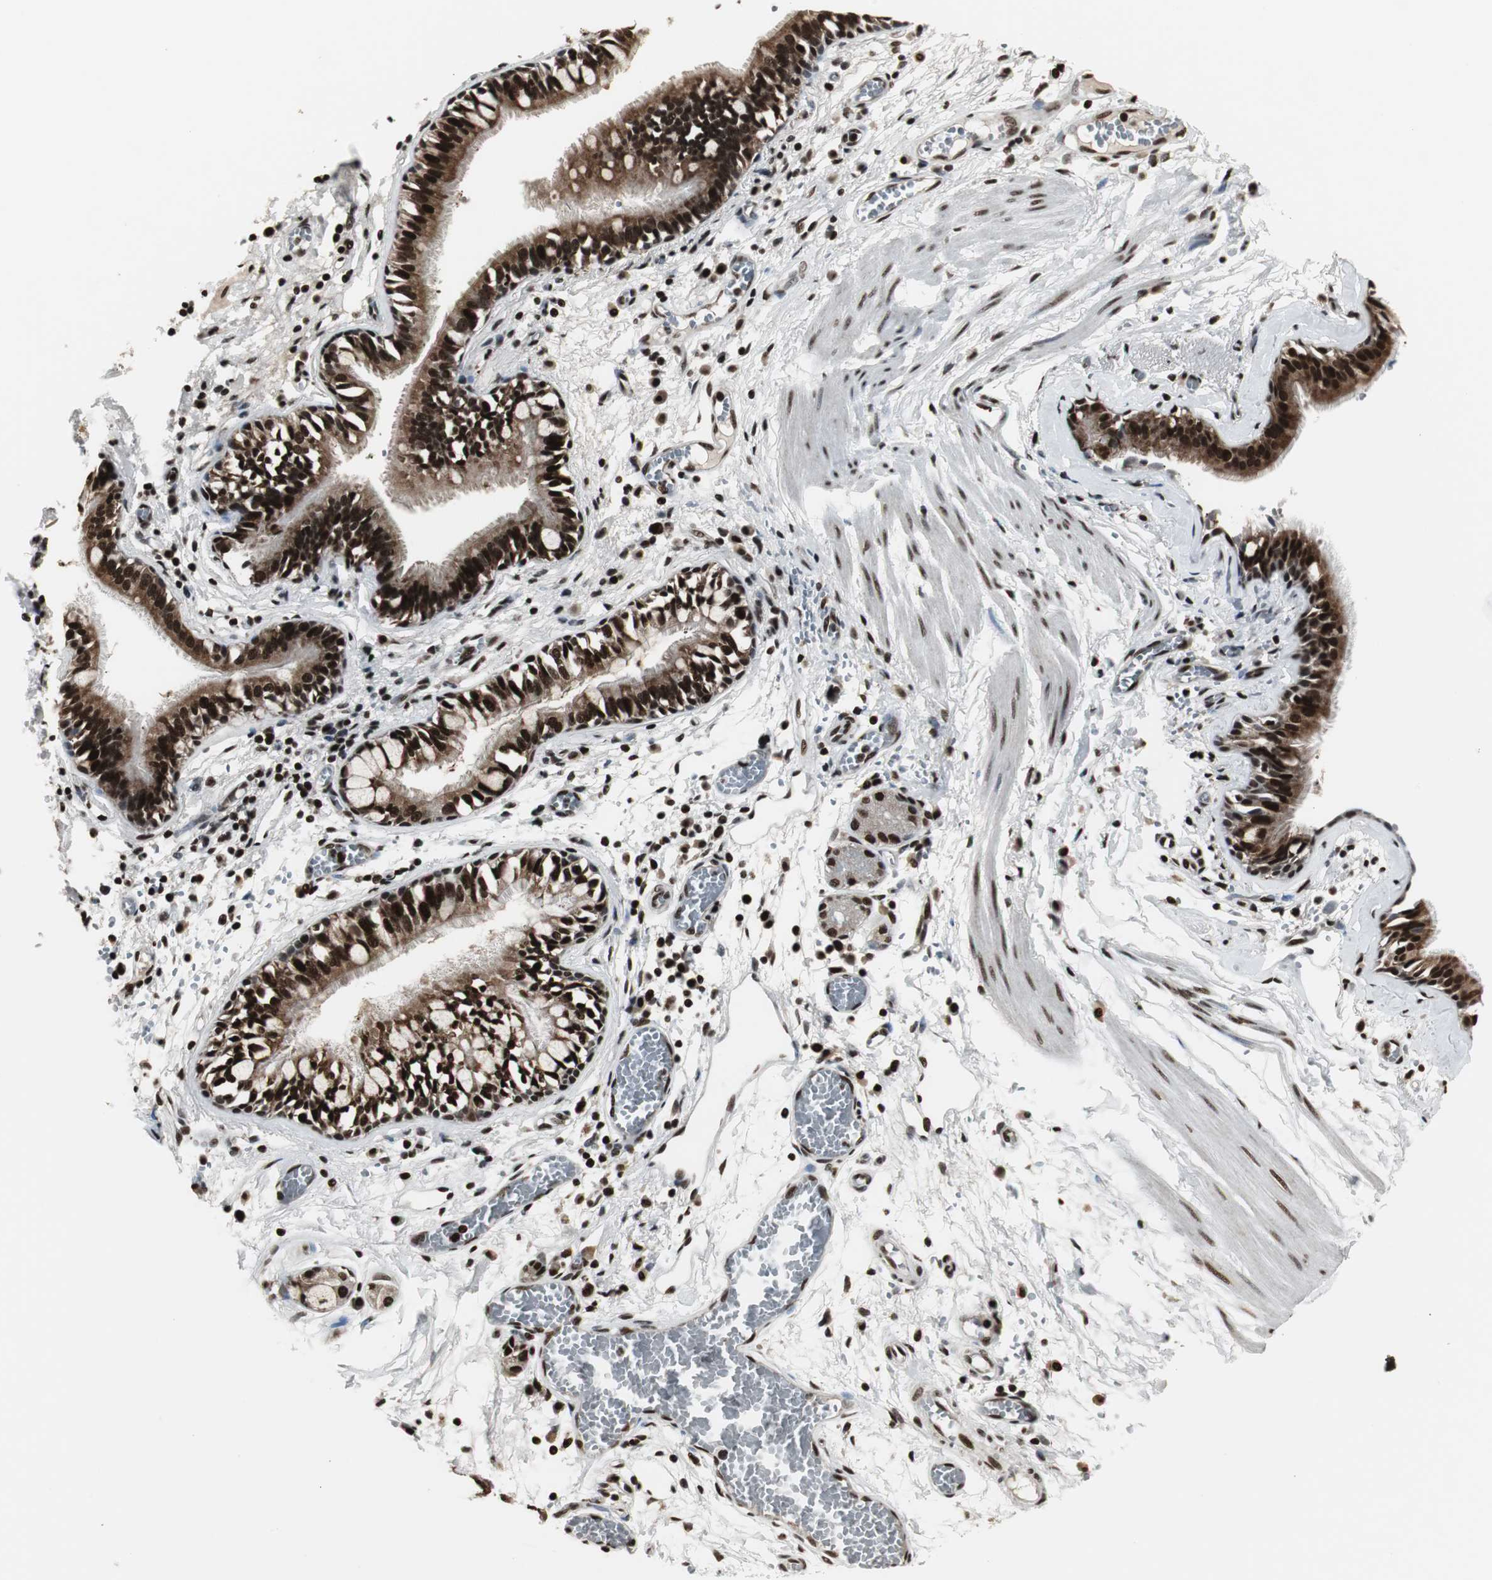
{"staining": {"intensity": "strong", "quantity": ">75%", "location": "cytoplasmic/membranous,nuclear"}, "tissue": "bronchus", "cell_type": "Respiratory epithelial cells", "image_type": "normal", "snomed": [{"axis": "morphology", "description": "Normal tissue, NOS"}, {"axis": "topography", "description": "Bronchus"}, {"axis": "topography", "description": "Lung"}], "caption": "The image shows immunohistochemical staining of benign bronchus. There is strong cytoplasmic/membranous,nuclear staining is identified in approximately >75% of respiratory epithelial cells. (brown staining indicates protein expression, while blue staining denotes nuclei).", "gene": "PARN", "patient": {"sex": "female", "age": 56}}